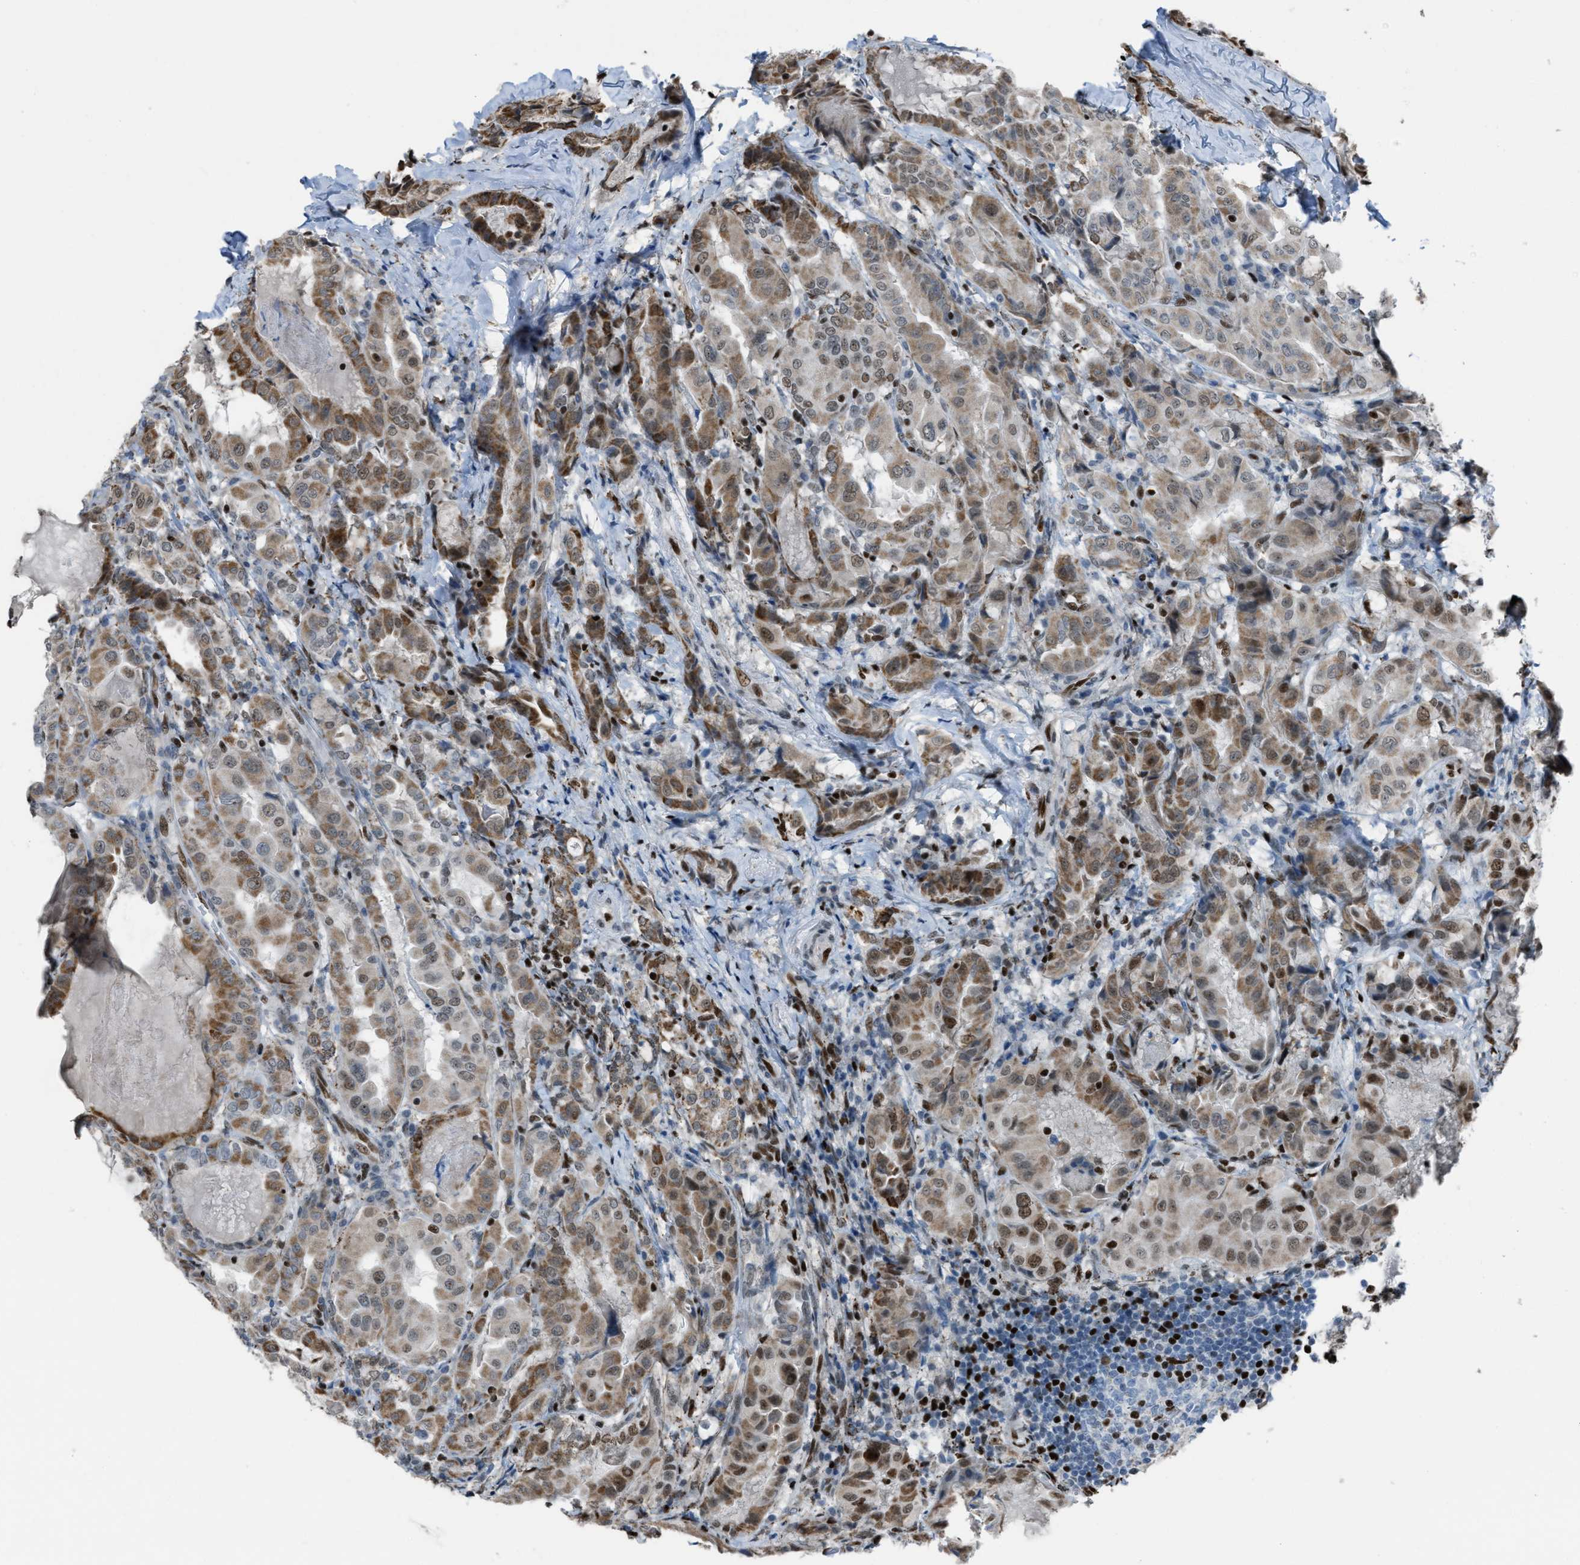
{"staining": {"intensity": "moderate", "quantity": ">75%", "location": "cytoplasmic/membranous,nuclear"}, "tissue": "thyroid cancer", "cell_type": "Tumor cells", "image_type": "cancer", "snomed": [{"axis": "morphology", "description": "Papillary adenocarcinoma, NOS"}, {"axis": "topography", "description": "Thyroid gland"}], "caption": "Protein analysis of thyroid cancer (papillary adenocarcinoma) tissue exhibits moderate cytoplasmic/membranous and nuclear expression in approximately >75% of tumor cells.", "gene": "SLFN5", "patient": {"sex": "female", "age": 42}}